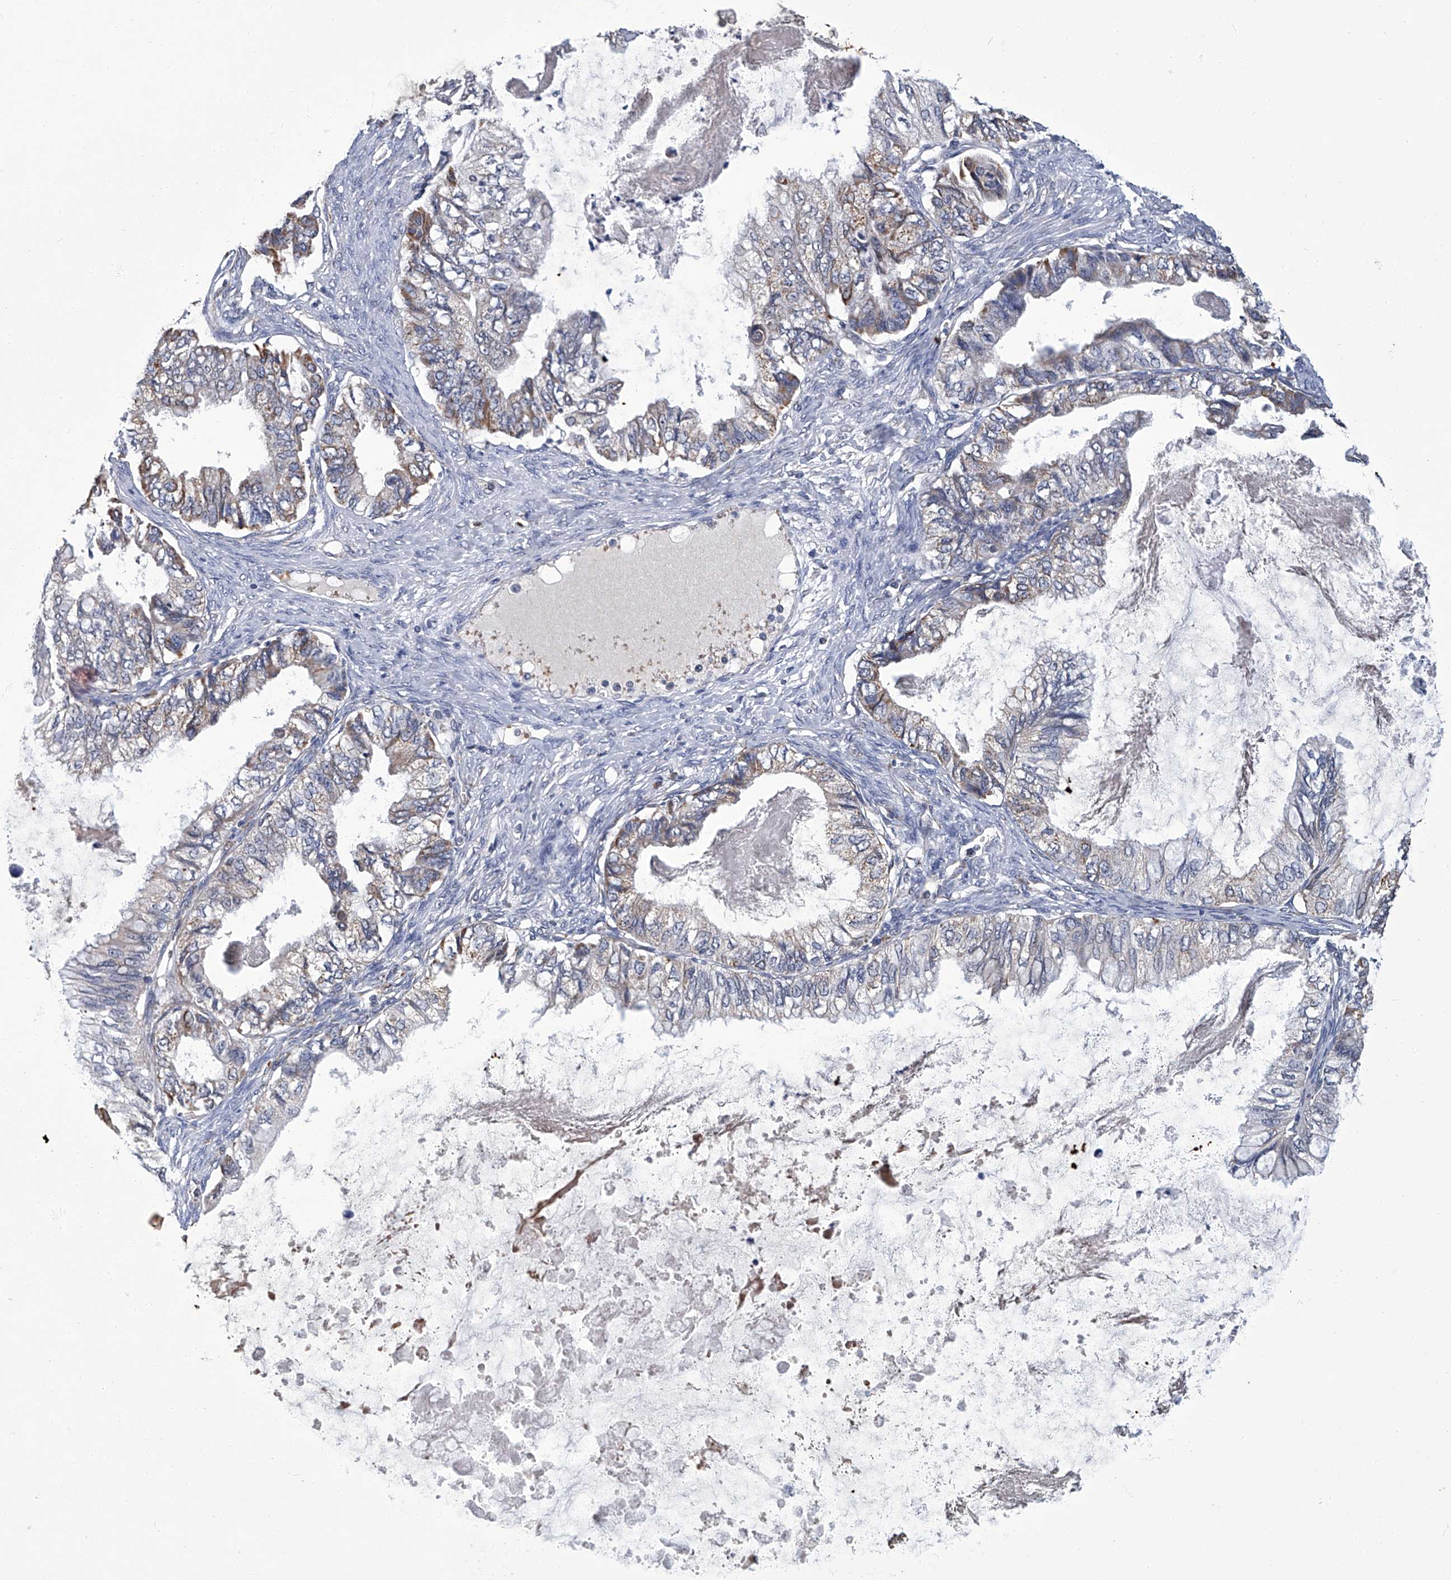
{"staining": {"intensity": "moderate", "quantity": "<25%", "location": "cytoplasmic/membranous"}, "tissue": "ovarian cancer", "cell_type": "Tumor cells", "image_type": "cancer", "snomed": [{"axis": "morphology", "description": "Cystadenocarcinoma, mucinous, NOS"}, {"axis": "topography", "description": "Ovary"}], "caption": "Moderate cytoplasmic/membranous staining is identified in approximately <25% of tumor cells in ovarian cancer (mucinous cystadenocarcinoma).", "gene": "OAT", "patient": {"sex": "female", "age": 80}}